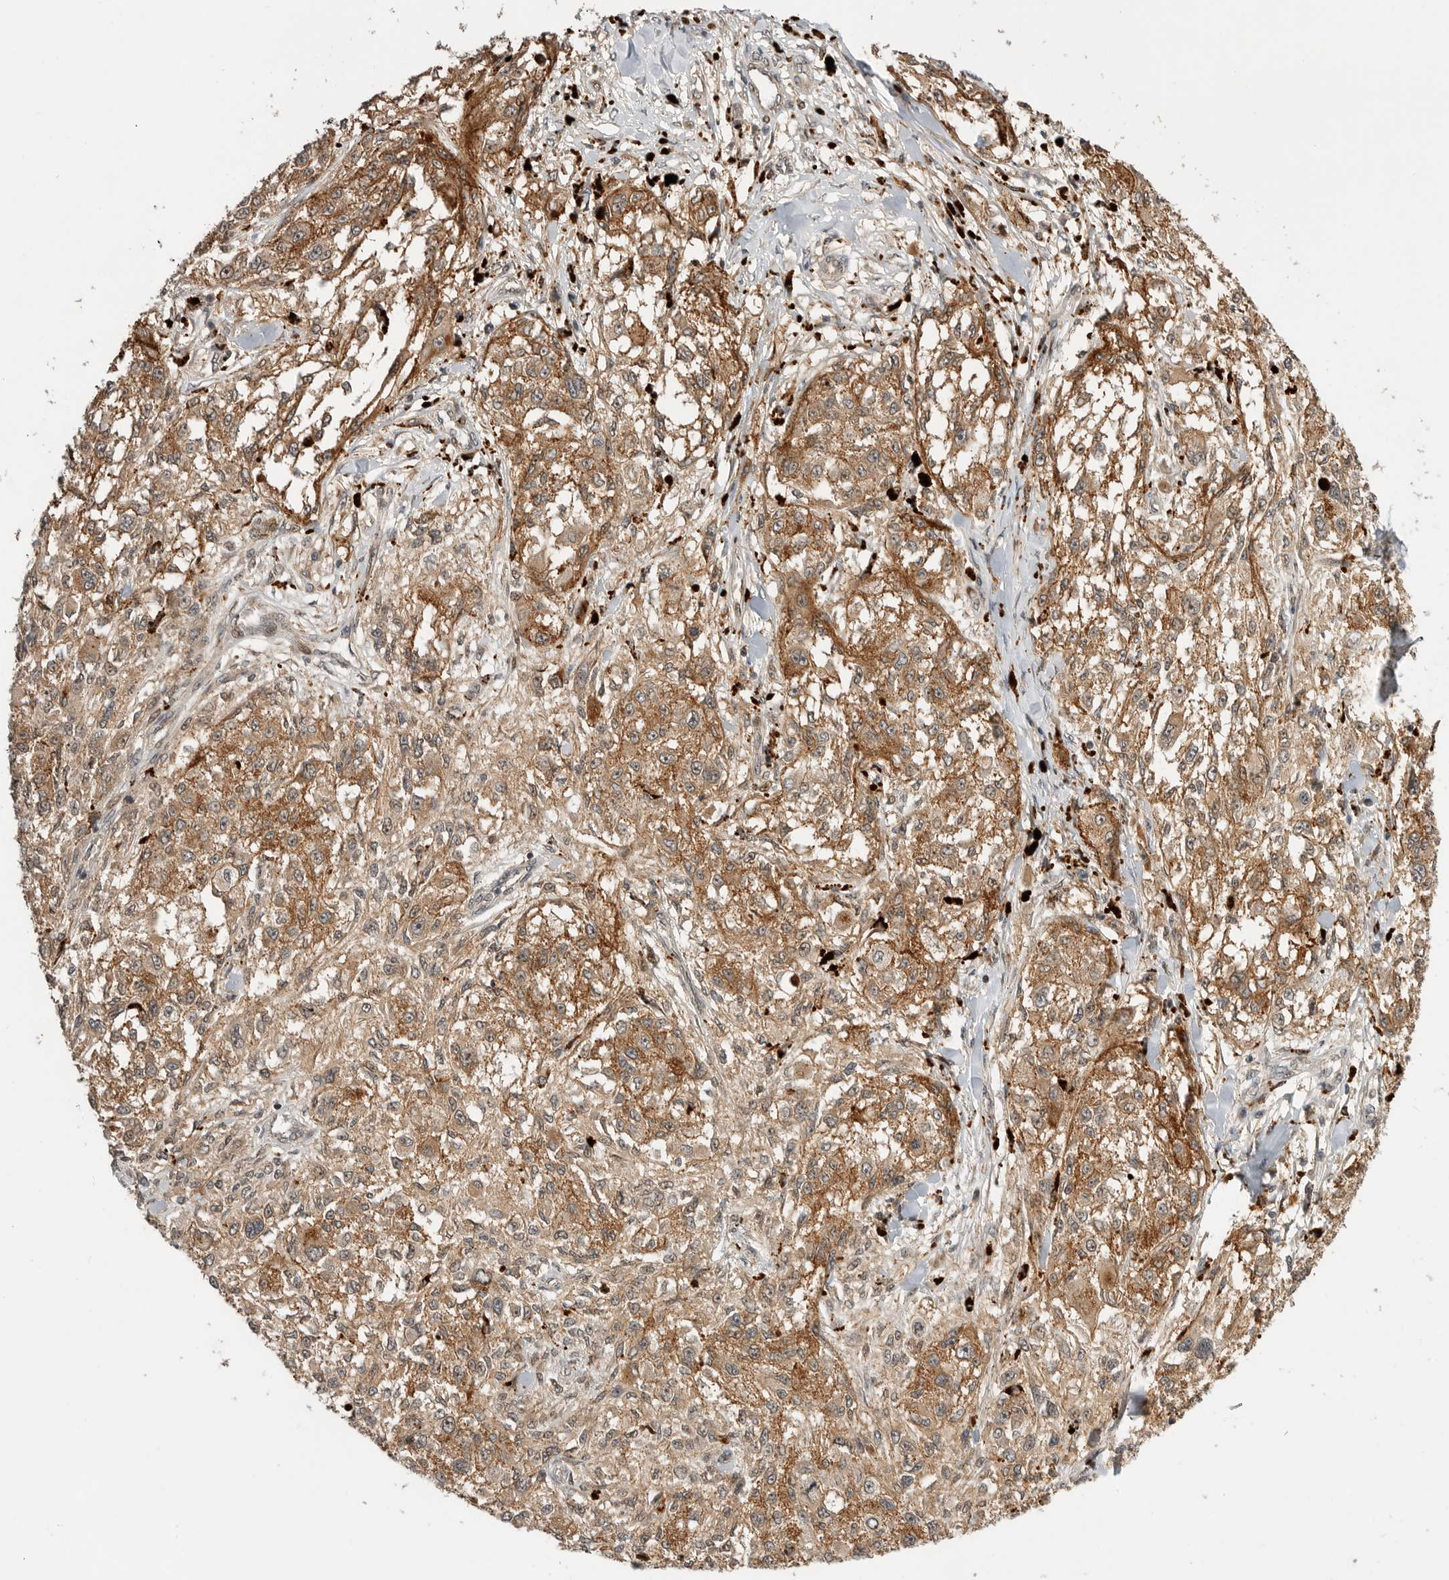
{"staining": {"intensity": "moderate", "quantity": ">75%", "location": "cytoplasmic/membranous"}, "tissue": "melanoma", "cell_type": "Tumor cells", "image_type": "cancer", "snomed": [{"axis": "morphology", "description": "Necrosis, NOS"}, {"axis": "morphology", "description": "Malignant melanoma, NOS"}, {"axis": "topography", "description": "Skin"}], "caption": "Protein expression by immunohistochemistry exhibits moderate cytoplasmic/membranous staining in about >75% of tumor cells in melanoma. Ihc stains the protein in brown and the nuclei are stained blue.", "gene": "CSNK1G3", "patient": {"sex": "female", "age": 87}}